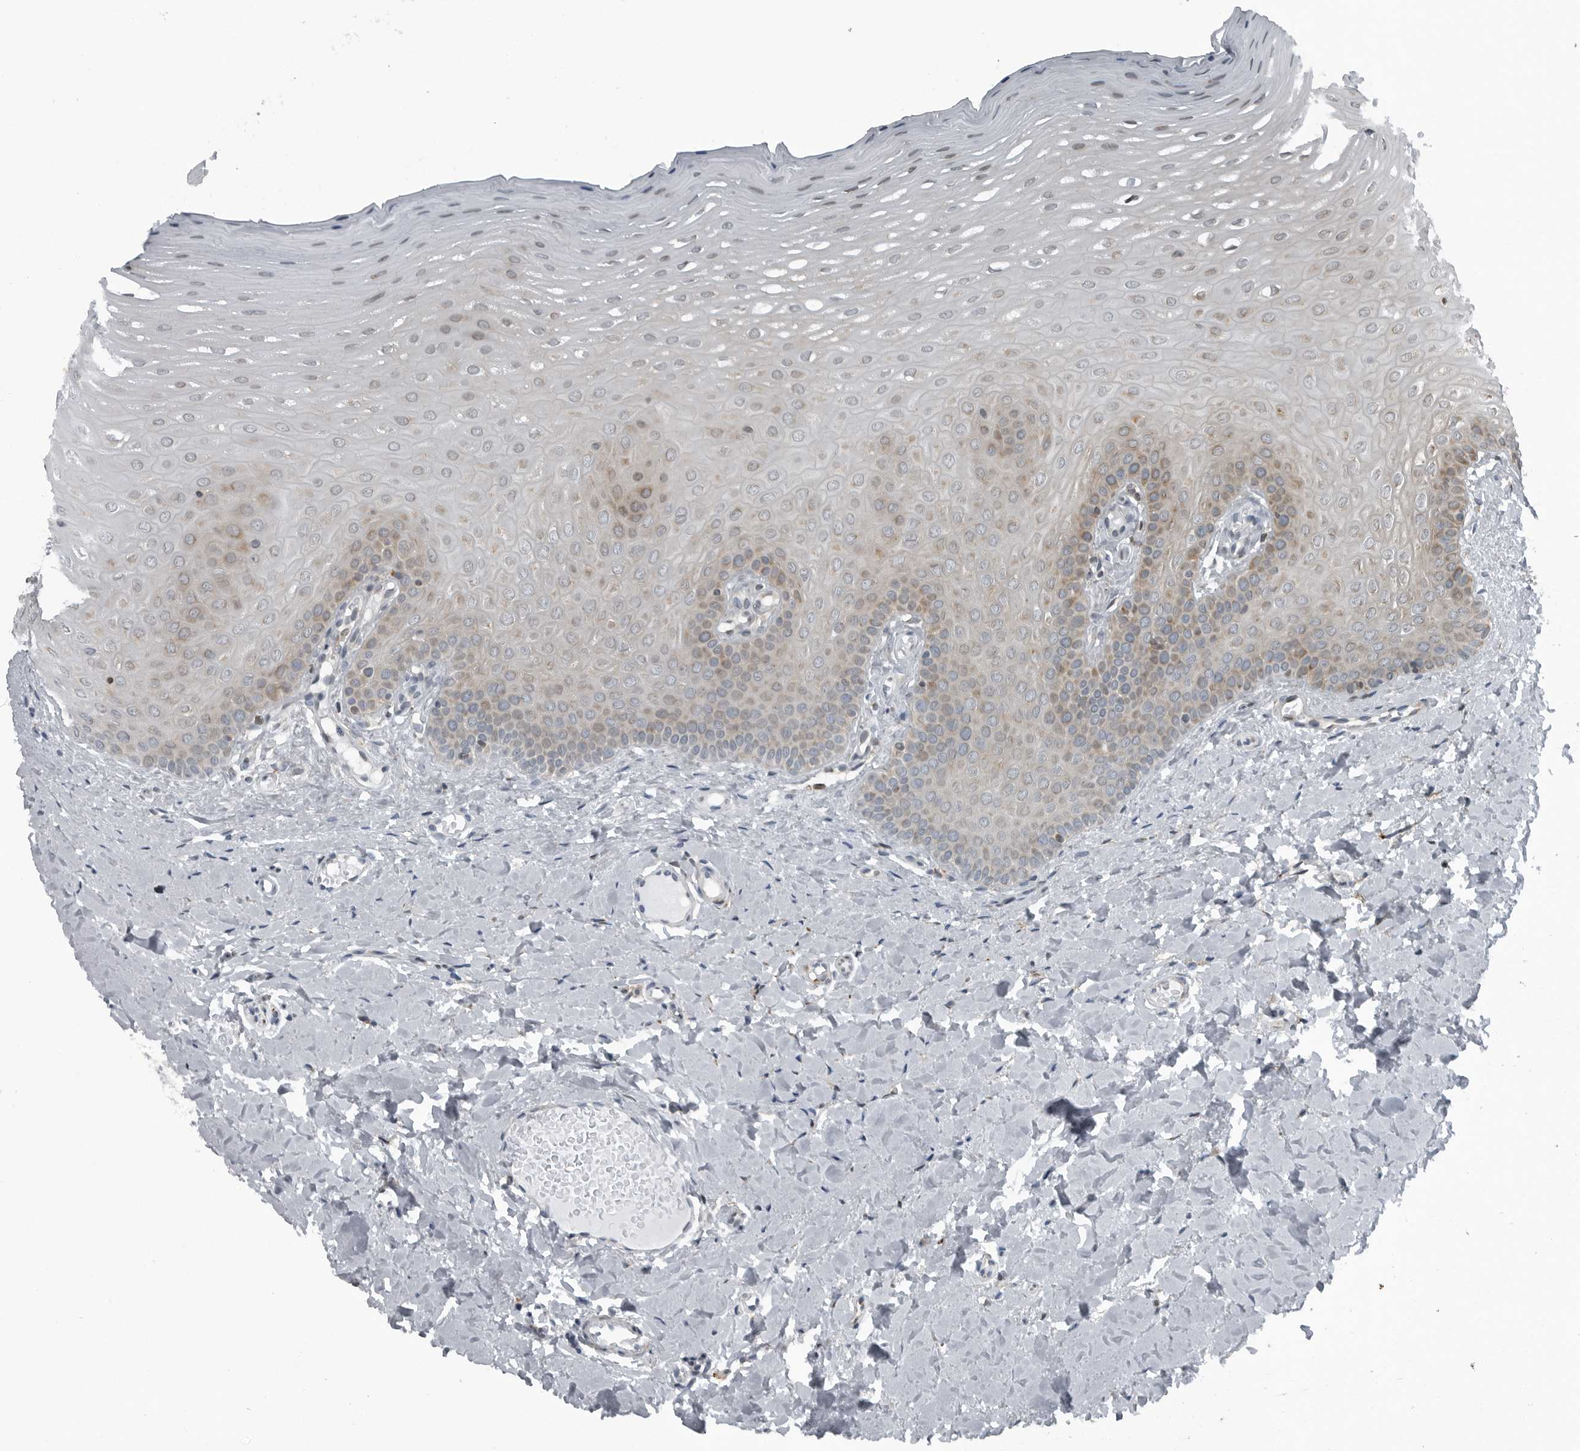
{"staining": {"intensity": "weak", "quantity": "<25%", "location": "cytoplasmic/membranous"}, "tissue": "oral mucosa", "cell_type": "Squamous epithelial cells", "image_type": "normal", "snomed": [{"axis": "morphology", "description": "Normal tissue, NOS"}, {"axis": "topography", "description": "Oral tissue"}], "caption": "Human oral mucosa stained for a protein using immunohistochemistry (IHC) displays no expression in squamous epithelial cells.", "gene": "GAK", "patient": {"sex": "female", "age": 39}}